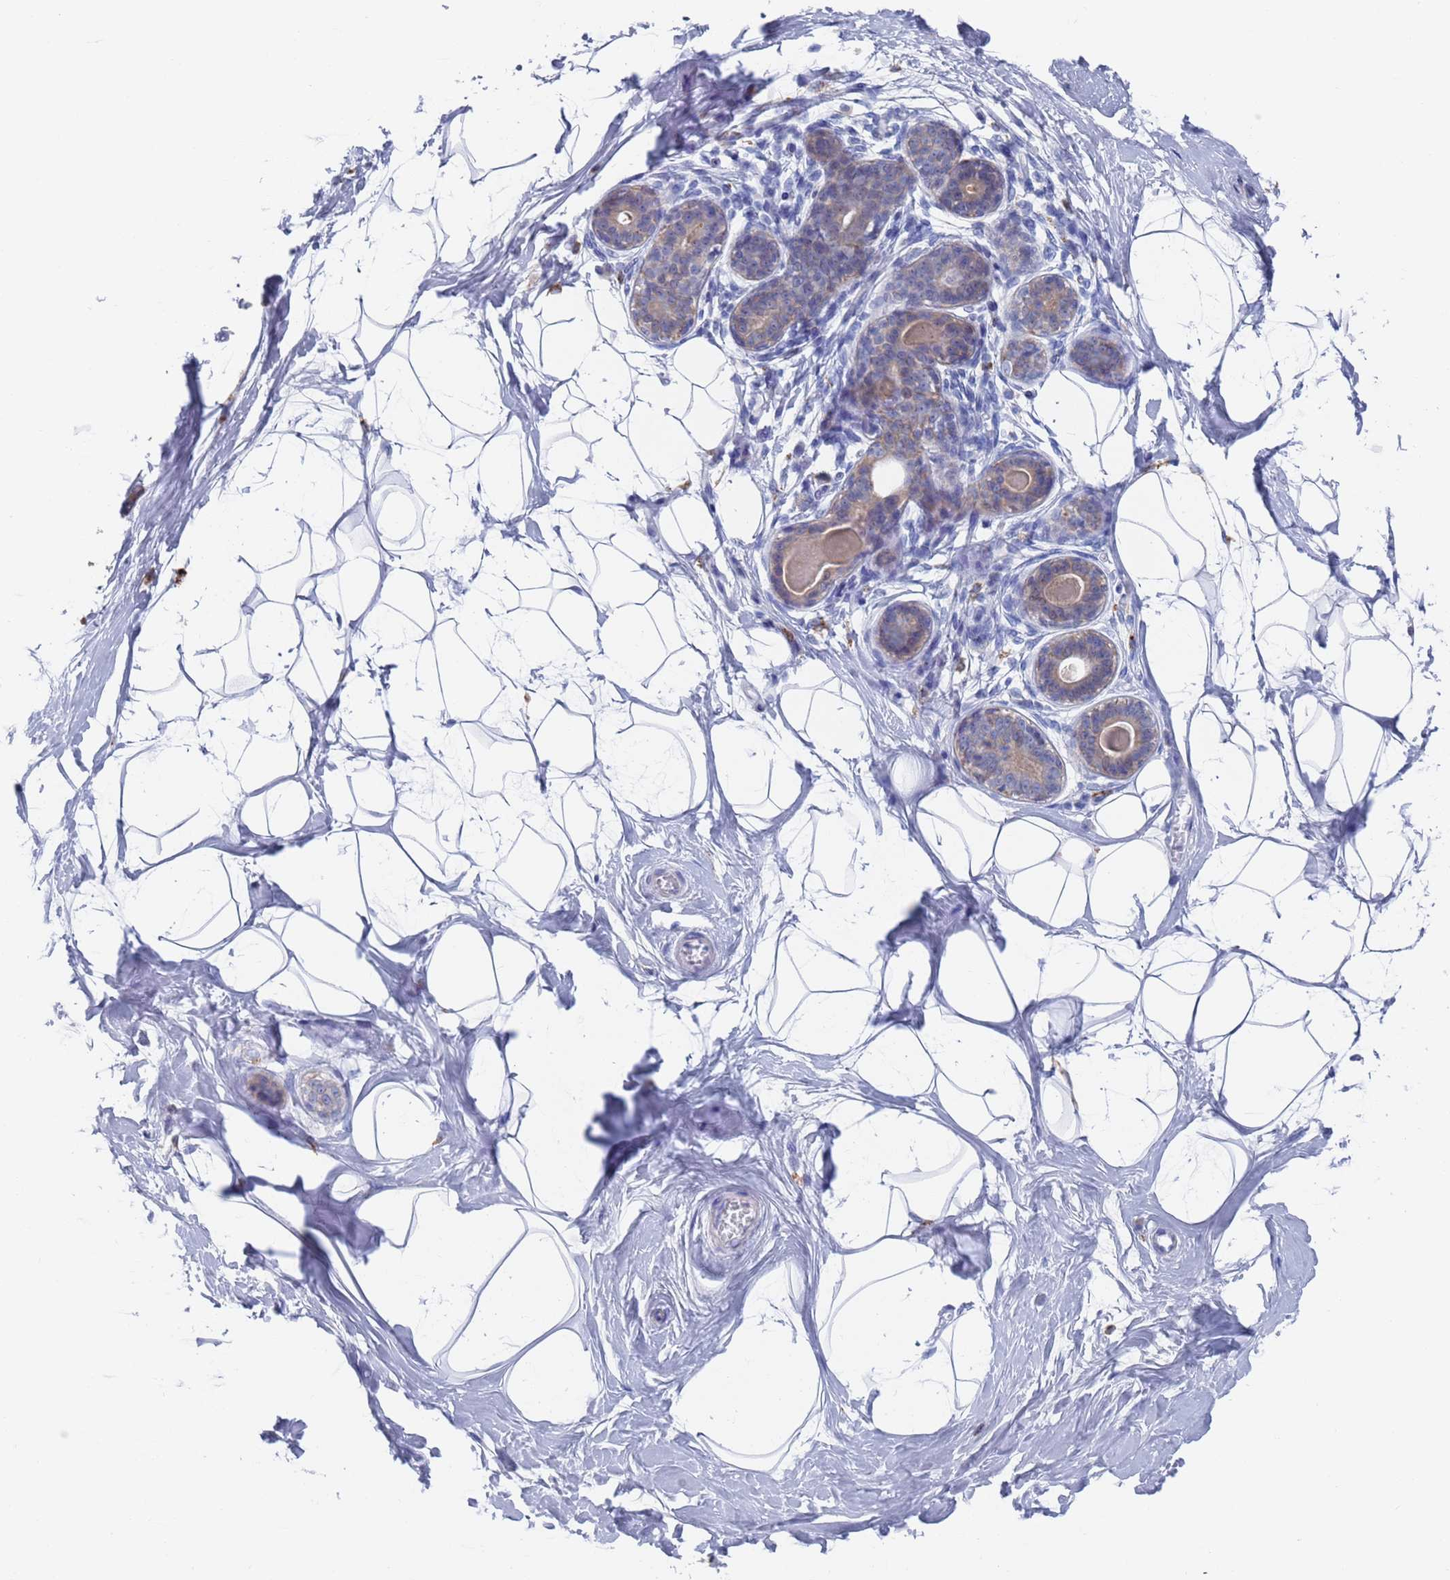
{"staining": {"intensity": "negative", "quantity": "none", "location": "none"}, "tissue": "breast", "cell_type": "Adipocytes", "image_type": "normal", "snomed": [{"axis": "morphology", "description": "Normal tissue, NOS"}, {"axis": "topography", "description": "Breast"}], "caption": "IHC histopathology image of normal breast: human breast stained with DAB demonstrates no significant protein positivity in adipocytes. Brightfield microscopy of IHC stained with DAB (3,3'-diaminobenzidine) (brown) and hematoxylin (blue), captured at high magnification.", "gene": "FUCA1", "patient": {"sex": "female", "age": 45}}